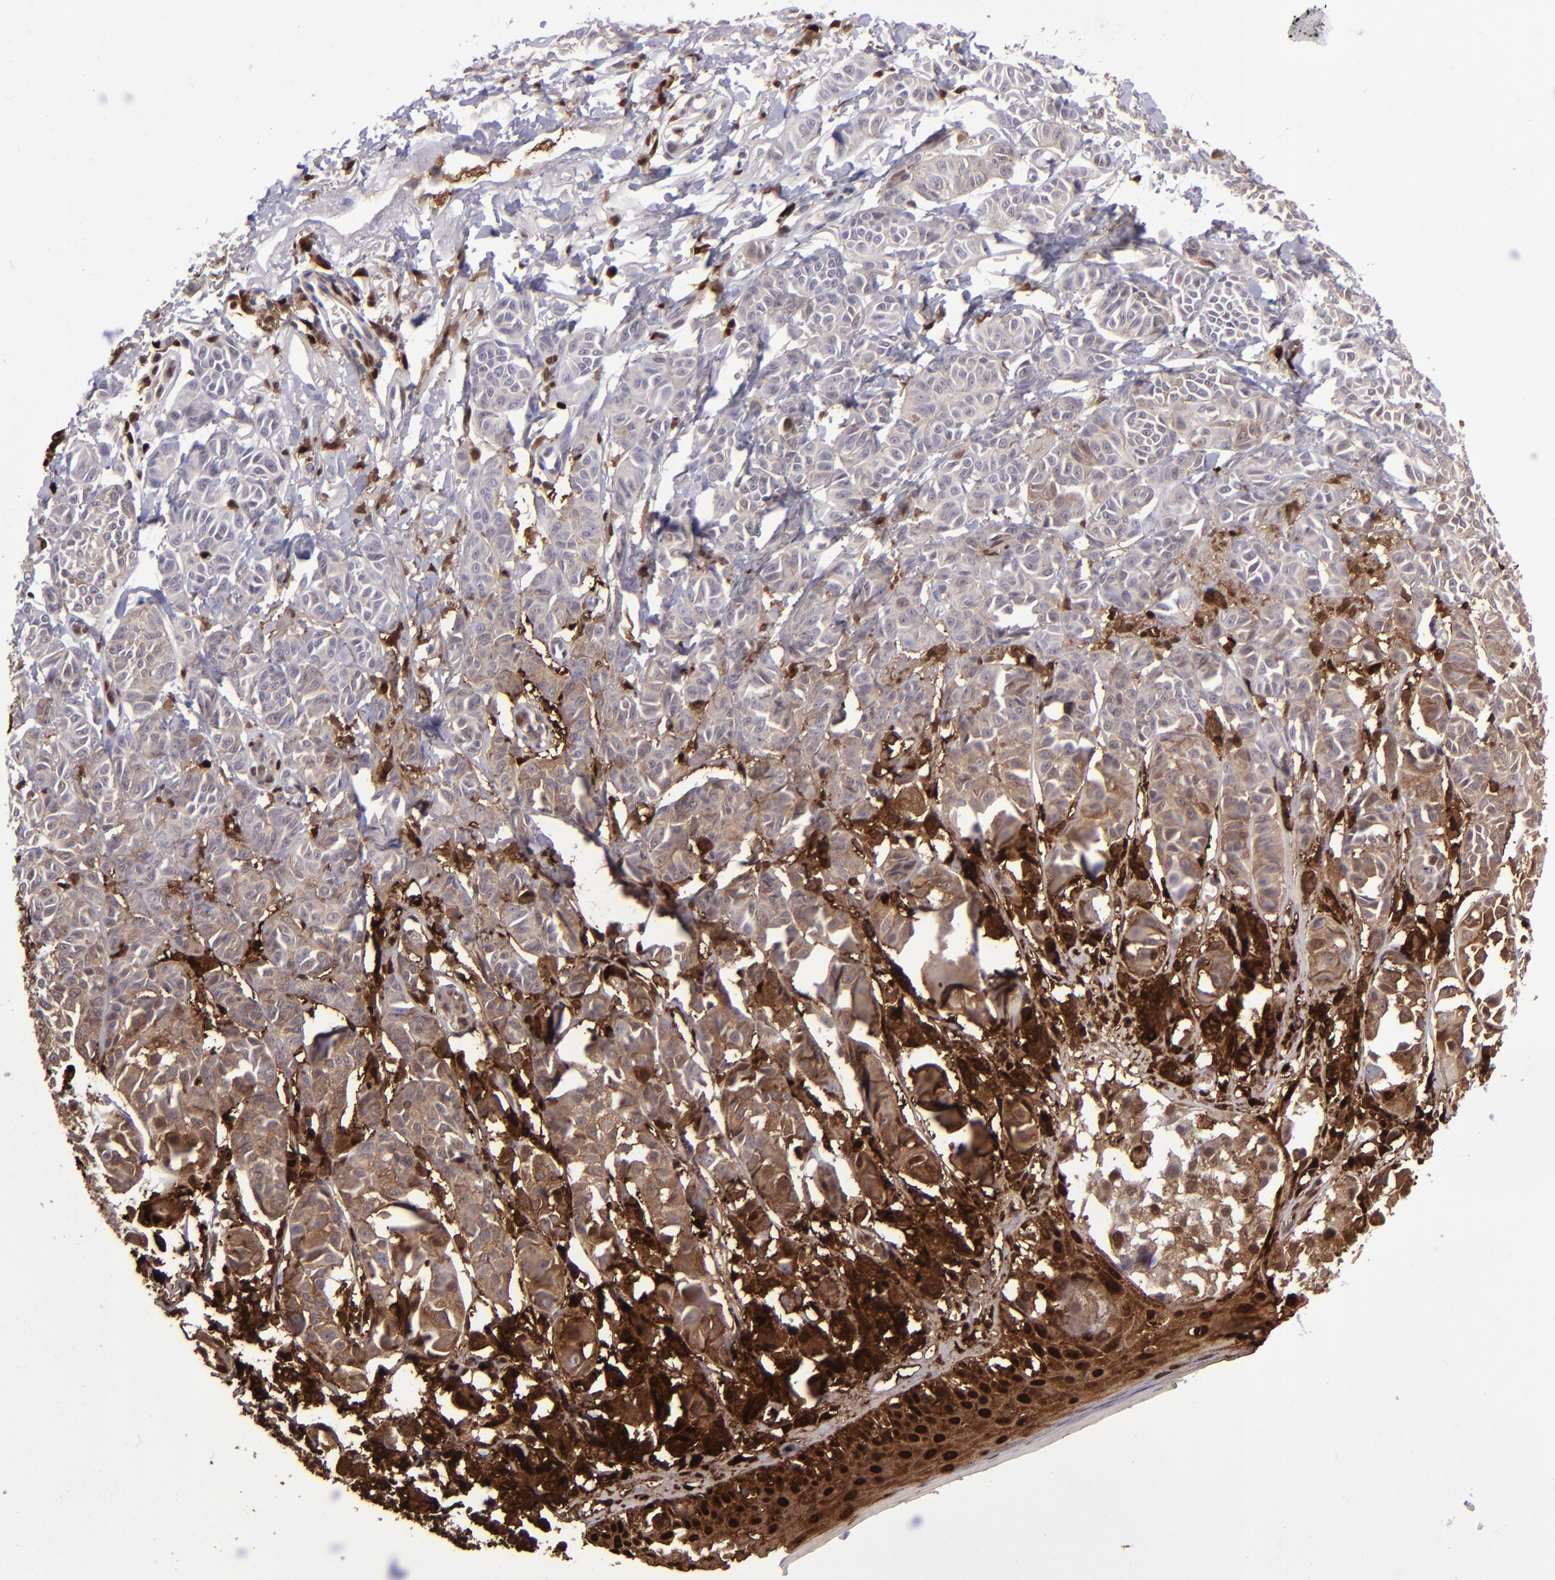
{"staining": {"intensity": "weak", "quantity": "25%-75%", "location": "cytoplasmic/membranous"}, "tissue": "melanoma", "cell_type": "Tumor cells", "image_type": "cancer", "snomed": [{"axis": "morphology", "description": "Malignant melanoma, NOS"}, {"axis": "topography", "description": "Skin"}], "caption": "A micrograph of human melanoma stained for a protein displays weak cytoplasmic/membranous brown staining in tumor cells.", "gene": "TYMP", "patient": {"sex": "male", "age": 76}}